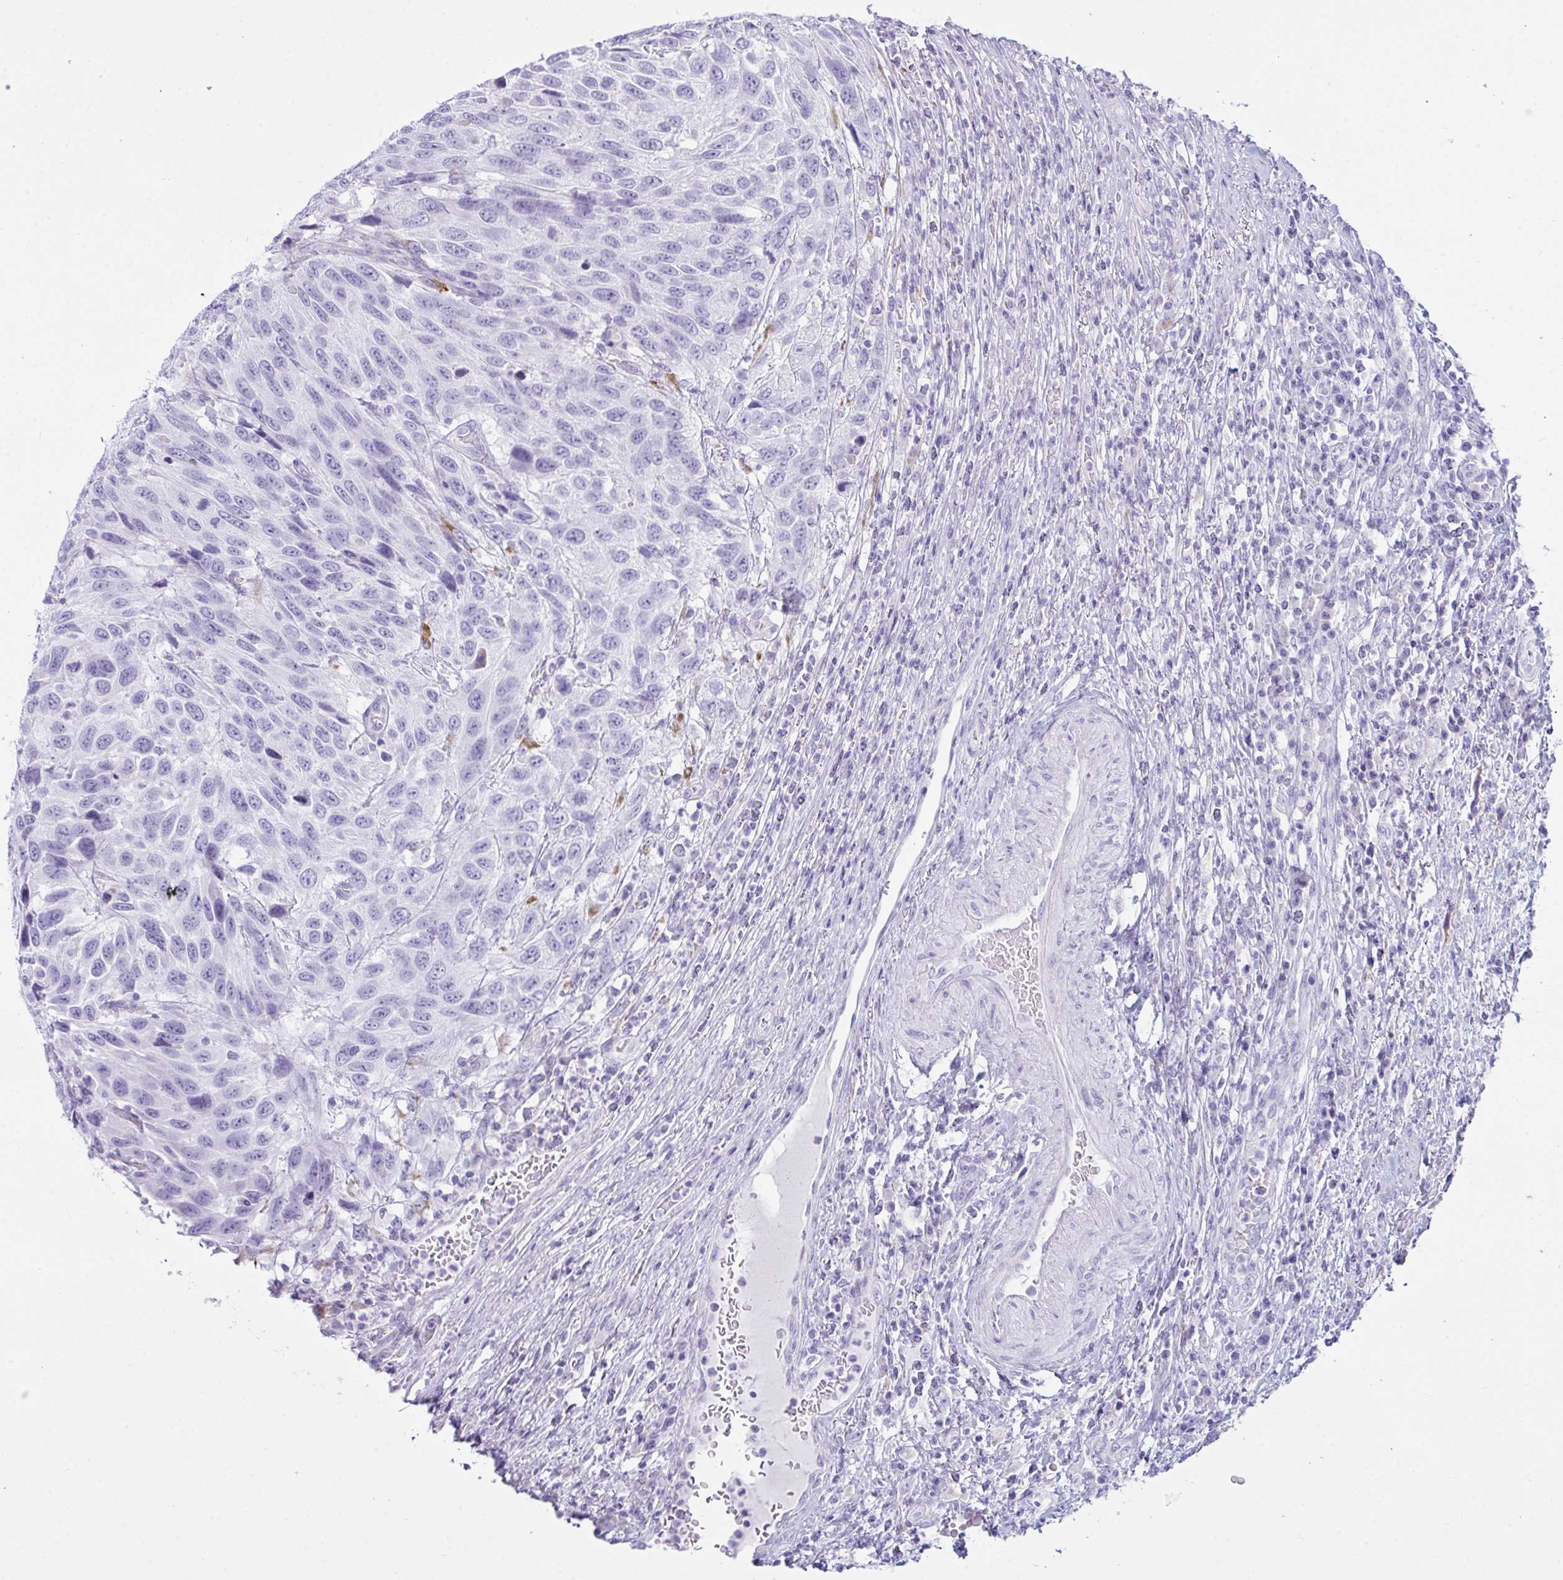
{"staining": {"intensity": "negative", "quantity": "none", "location": "none"}, "tissue": "urothelial cancer", "cell_type": "Tumor cells", "image_type": "cancer", "snomed": [{"axis": "morphology", "description": "Urothelial carcinoma, High grade"}, {"axis": "topography", "description": "Urinary bladder"}], "caption": "The image demonstrates no significant positivity in tumor cells of urothelial carcinoma (high-grade).", "gene": "BBS1", "patient": {"sex": "female", "age": 70}}